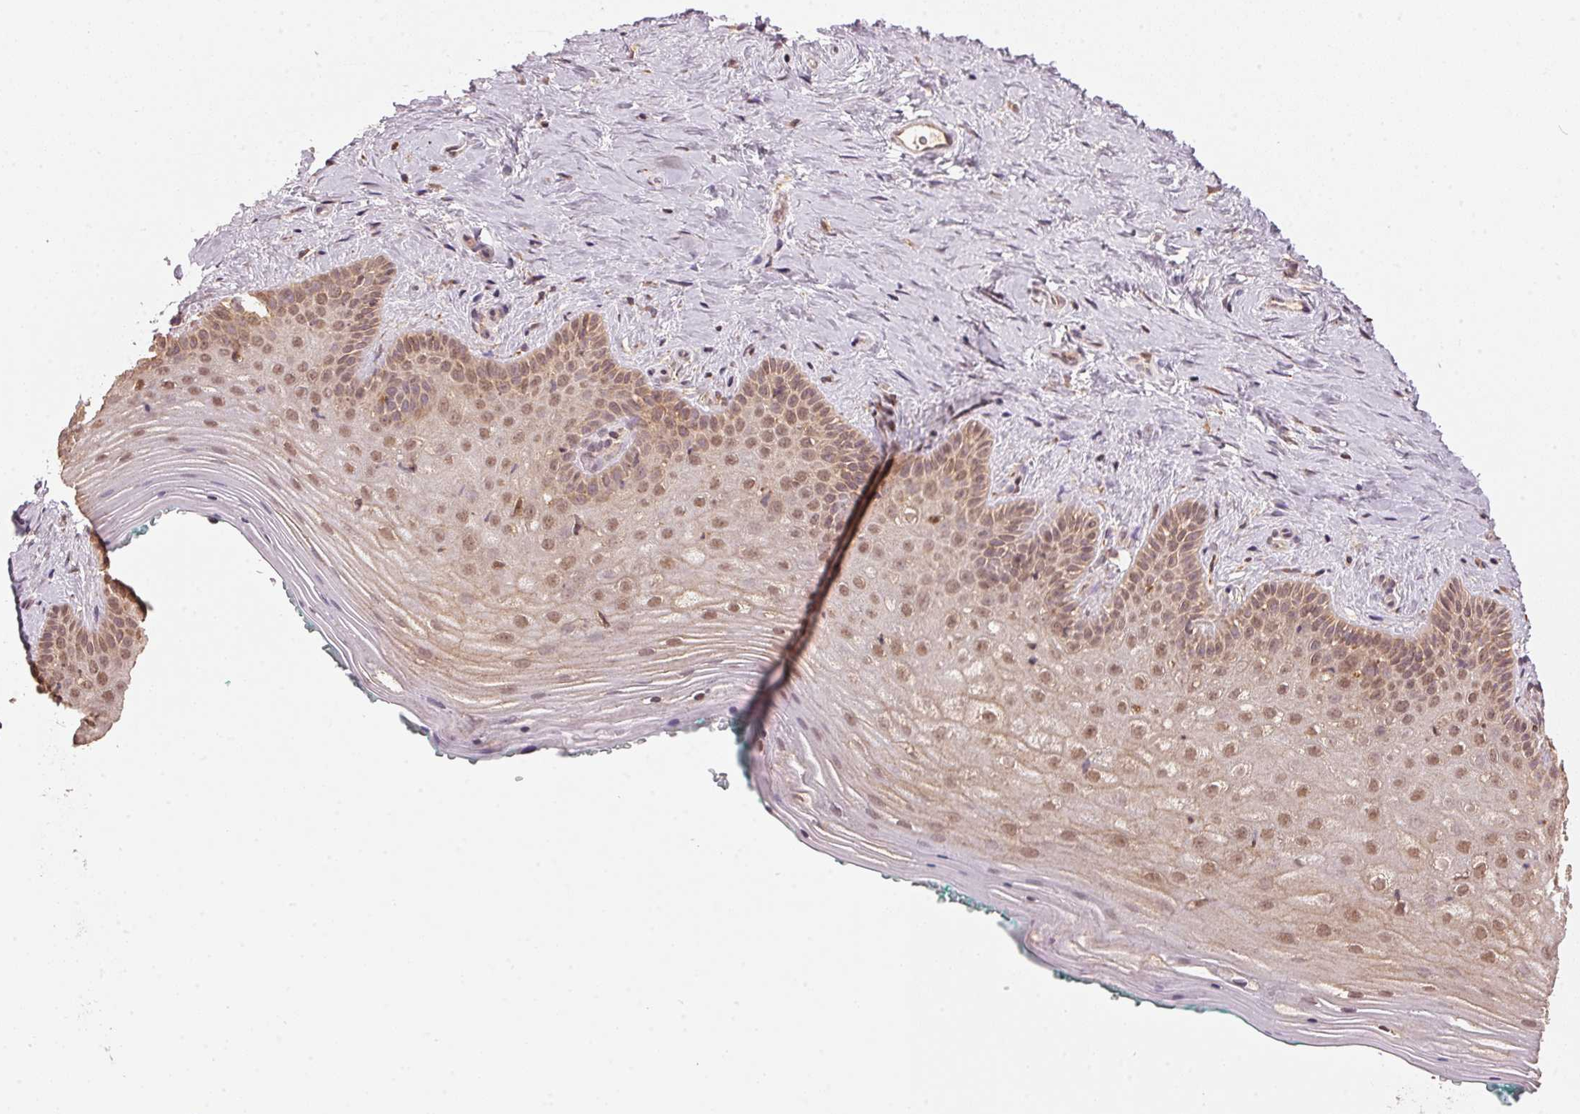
{"staining": {"intensity": "moderate", "quantity": ">75%", "location": "cytoplasmic/membranous,nuclear"}, "tissue": "vagina", "cell_type": "Squamous epithelial cells", "image_type": "normal", "snomed": [{"axis": "morphology", "description": "Normal tissue, NOS"}, {"axis": "topography", "description": "Vagina"}], "caption": "The immunohistochemical stain labels moderate cytoplasmic/membranous,nuclear expression in squamous epithelial cells of benign vagina. Nuclei are stained in blue.", "gene": "ARHGAP6", "patient": {"sex": "female", "age": 45}}